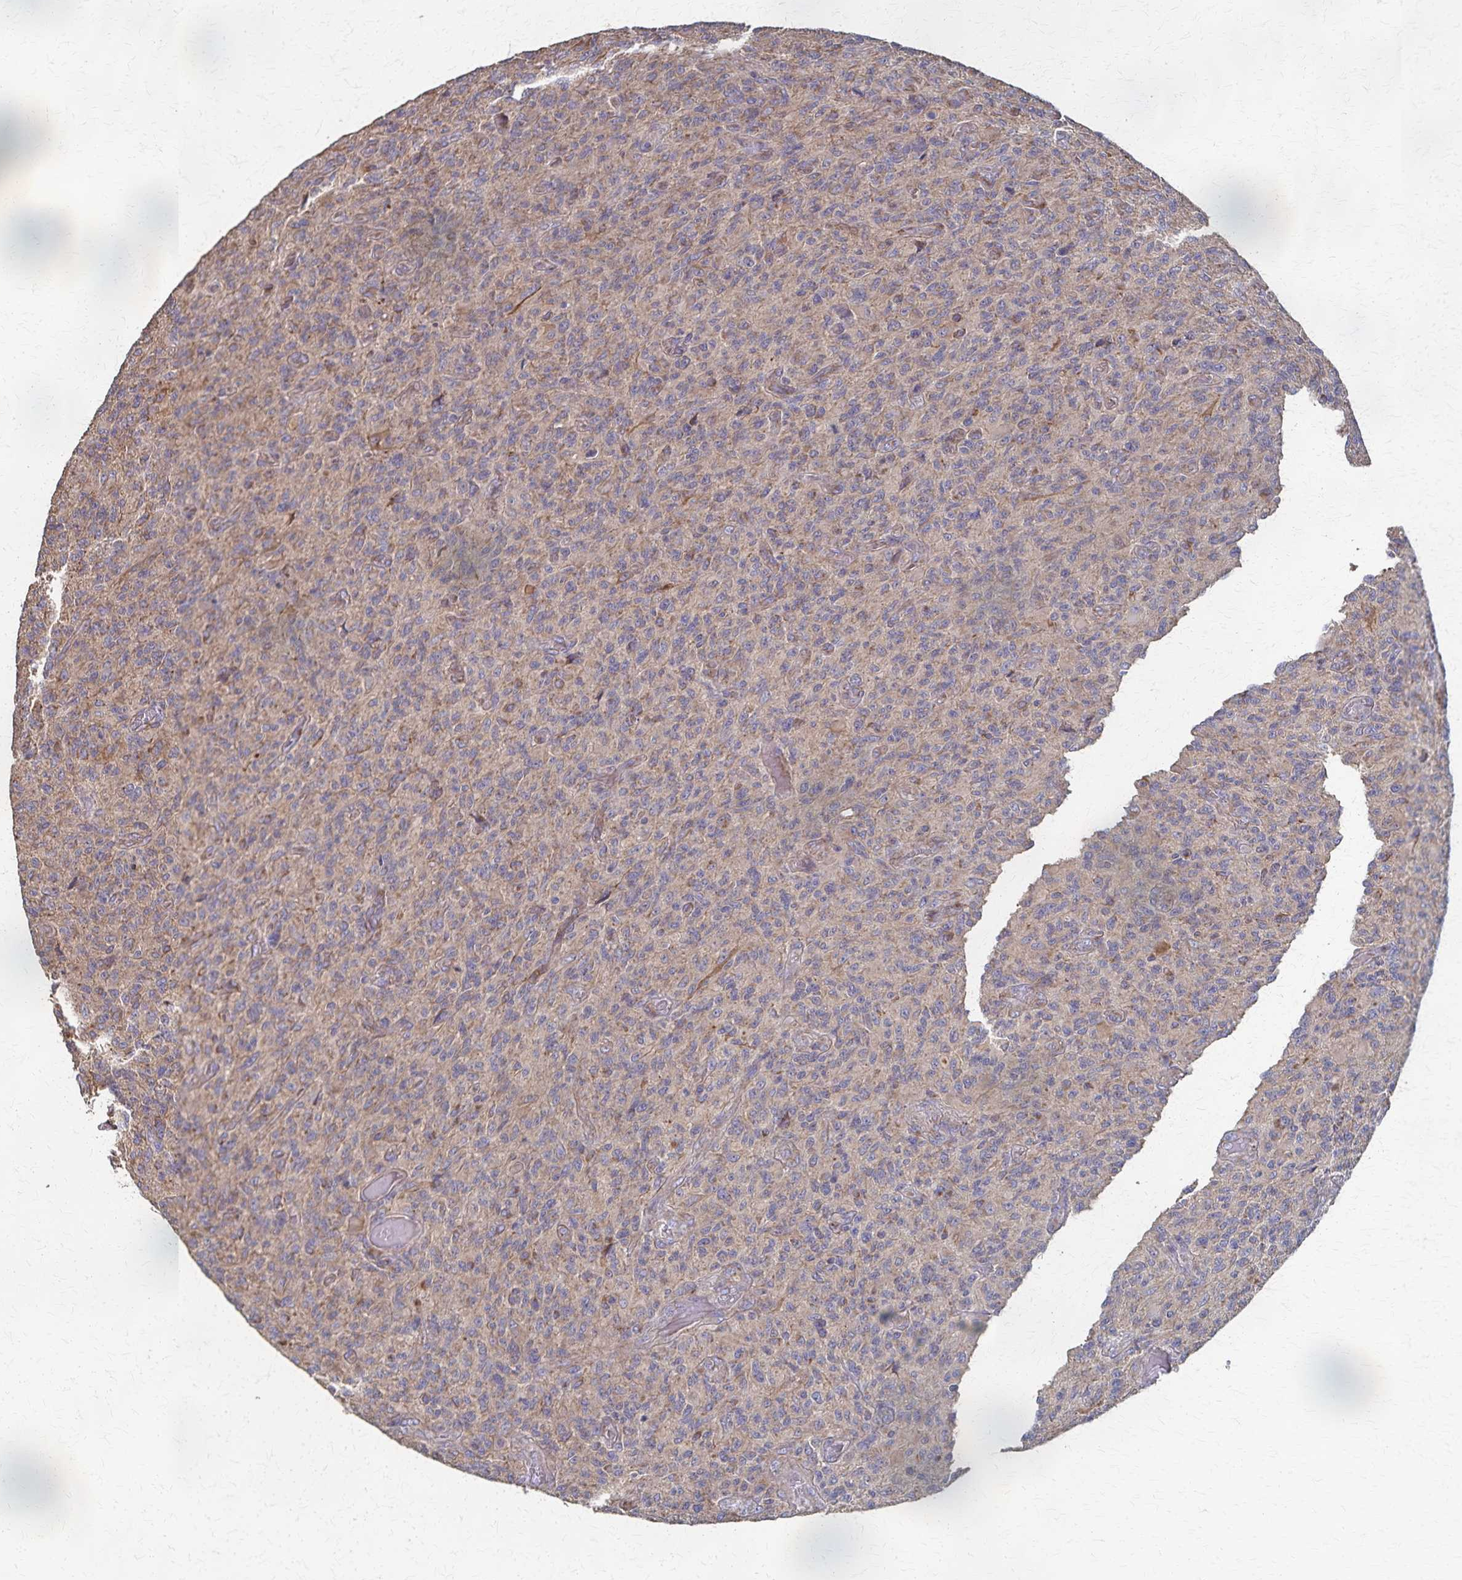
{"staining": {"intensity": "negative", "quantity": "none", "location": "none"}, "tissue": "glioma", "cell_type": "Tumor cells", "image_type": "cancer", "snomed": [{"axis": "morphology", "description": "Glioma, malignant, High grade"}, {"axis": "topography", "description": "Brain"}], "caption": "DAB (3,3'-diaminobenzidine) immunohistochemical staining of malignant high-grade glioma reveals no significant positivity in tumor cells. Nuclei are stained in blue.", "gene": "PGAP2", "patient": {"sex": "male", "age": 61}}